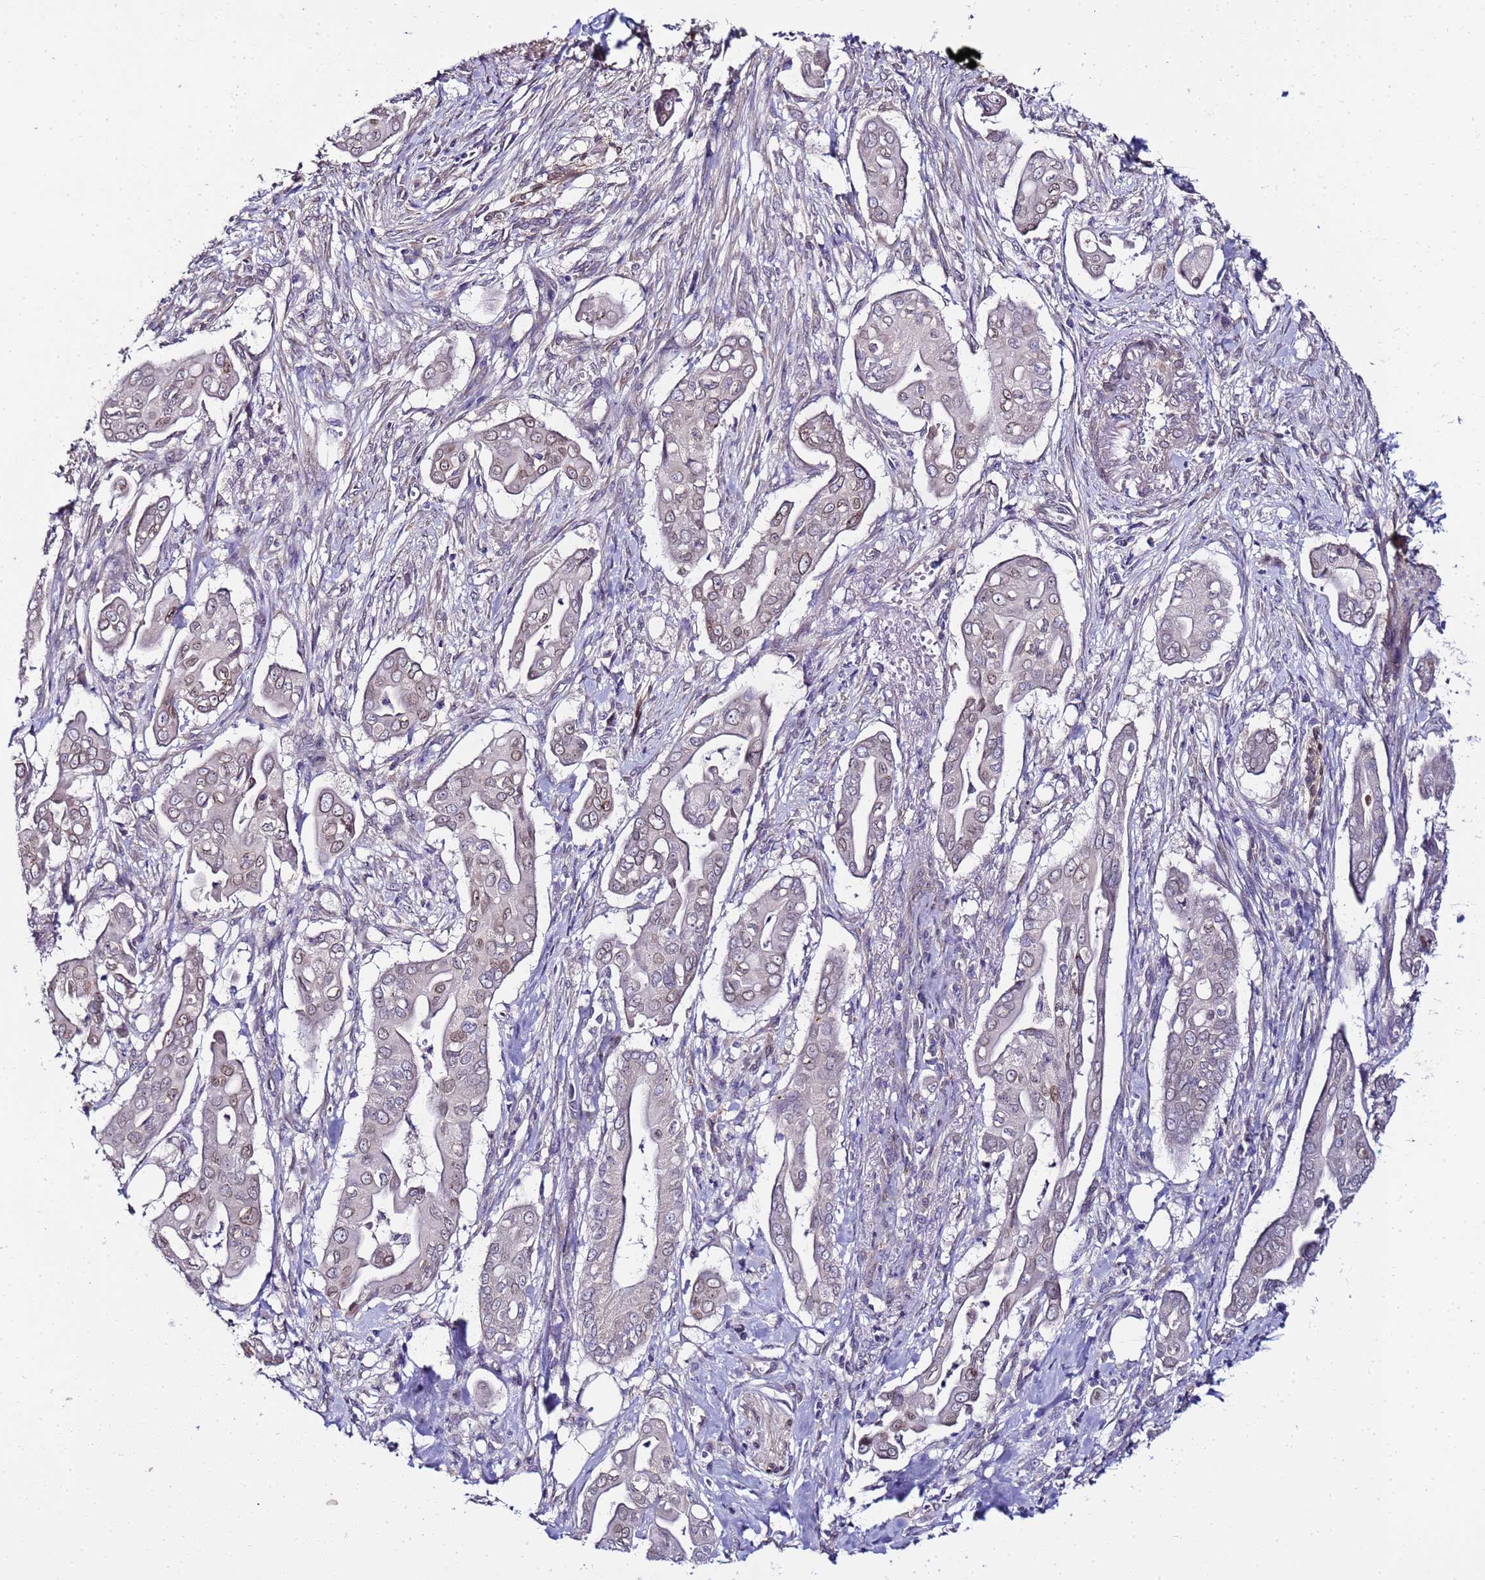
{"staining": {"intensity": "moderate", "quantity": "<25%", "location": "cytoplasmic/membranous,nuclear"}, "tissue": "pancreatic cancer", "cell_type": "Tumor cells", "image_type": "cancer", "snomed": [{"axis": "morphology", "description": "Adenocarcinoma, NOS"}, {"axis": "topography", "description": "Pancreas"}], "caption": "Immunohistochemical staining of pancreatic cancer (adenocarcinoma) exhibits low levels of moderate cytoplasmic/membranous and nuclear expression in approximately <25% of tumor cells. The staining is performed using DAB brown chromogen to label protein expression. The nuclei are counter-stained blue using hematoxylin.", "gene": "FAM166B", "patient": {"sex": "male", "age": 71}}